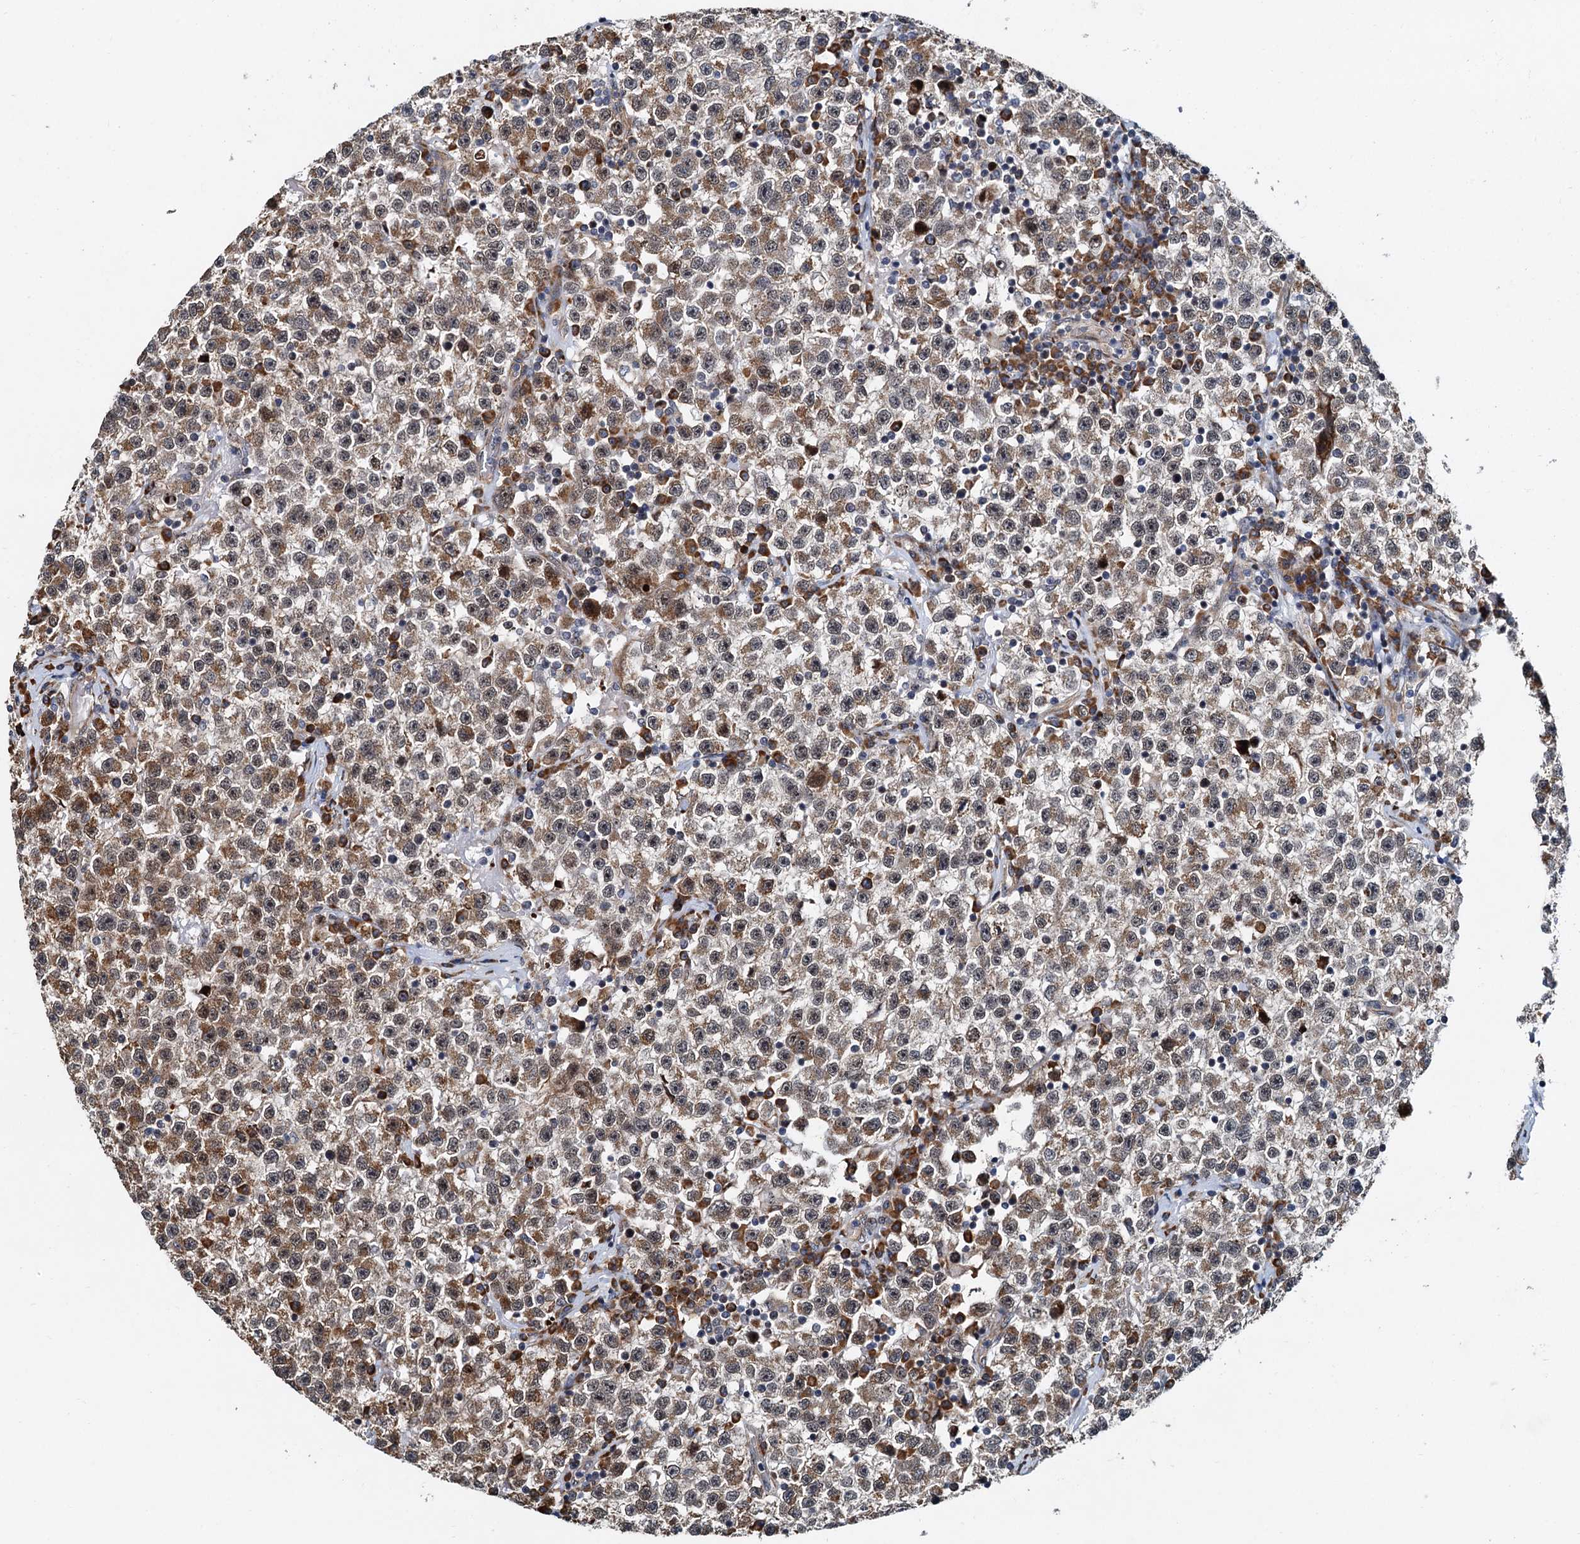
{"staining": {"intensity": "moderate", "quantity": ">75%", "location": "cytoplasmic/membranous,nuclear"}, "tissue": "testis cancer", "cell_type": "Tumor cells", "image_type": "cancer", "snomed": [{"axis": "morphology", "description": "Seminoma, NOS"}, {"axis": "topography", "description": "Testis"}], "caption": "Immunohistochemistry (IHC) (DAB) staining of testis cancer (seminoma) demonstrates moderate cytoplasmic/membranous and nuclear protein positivity in approximately >75% of tumor cells. The staining is performed using DAB (3,3'-diaminobenzidine) brown chromogen to label protein expression. The nuclei are counter-stained blue using hematoxylin.", "gene": "DNAJC21", "patient": {"sex": "male", "age": 22}}